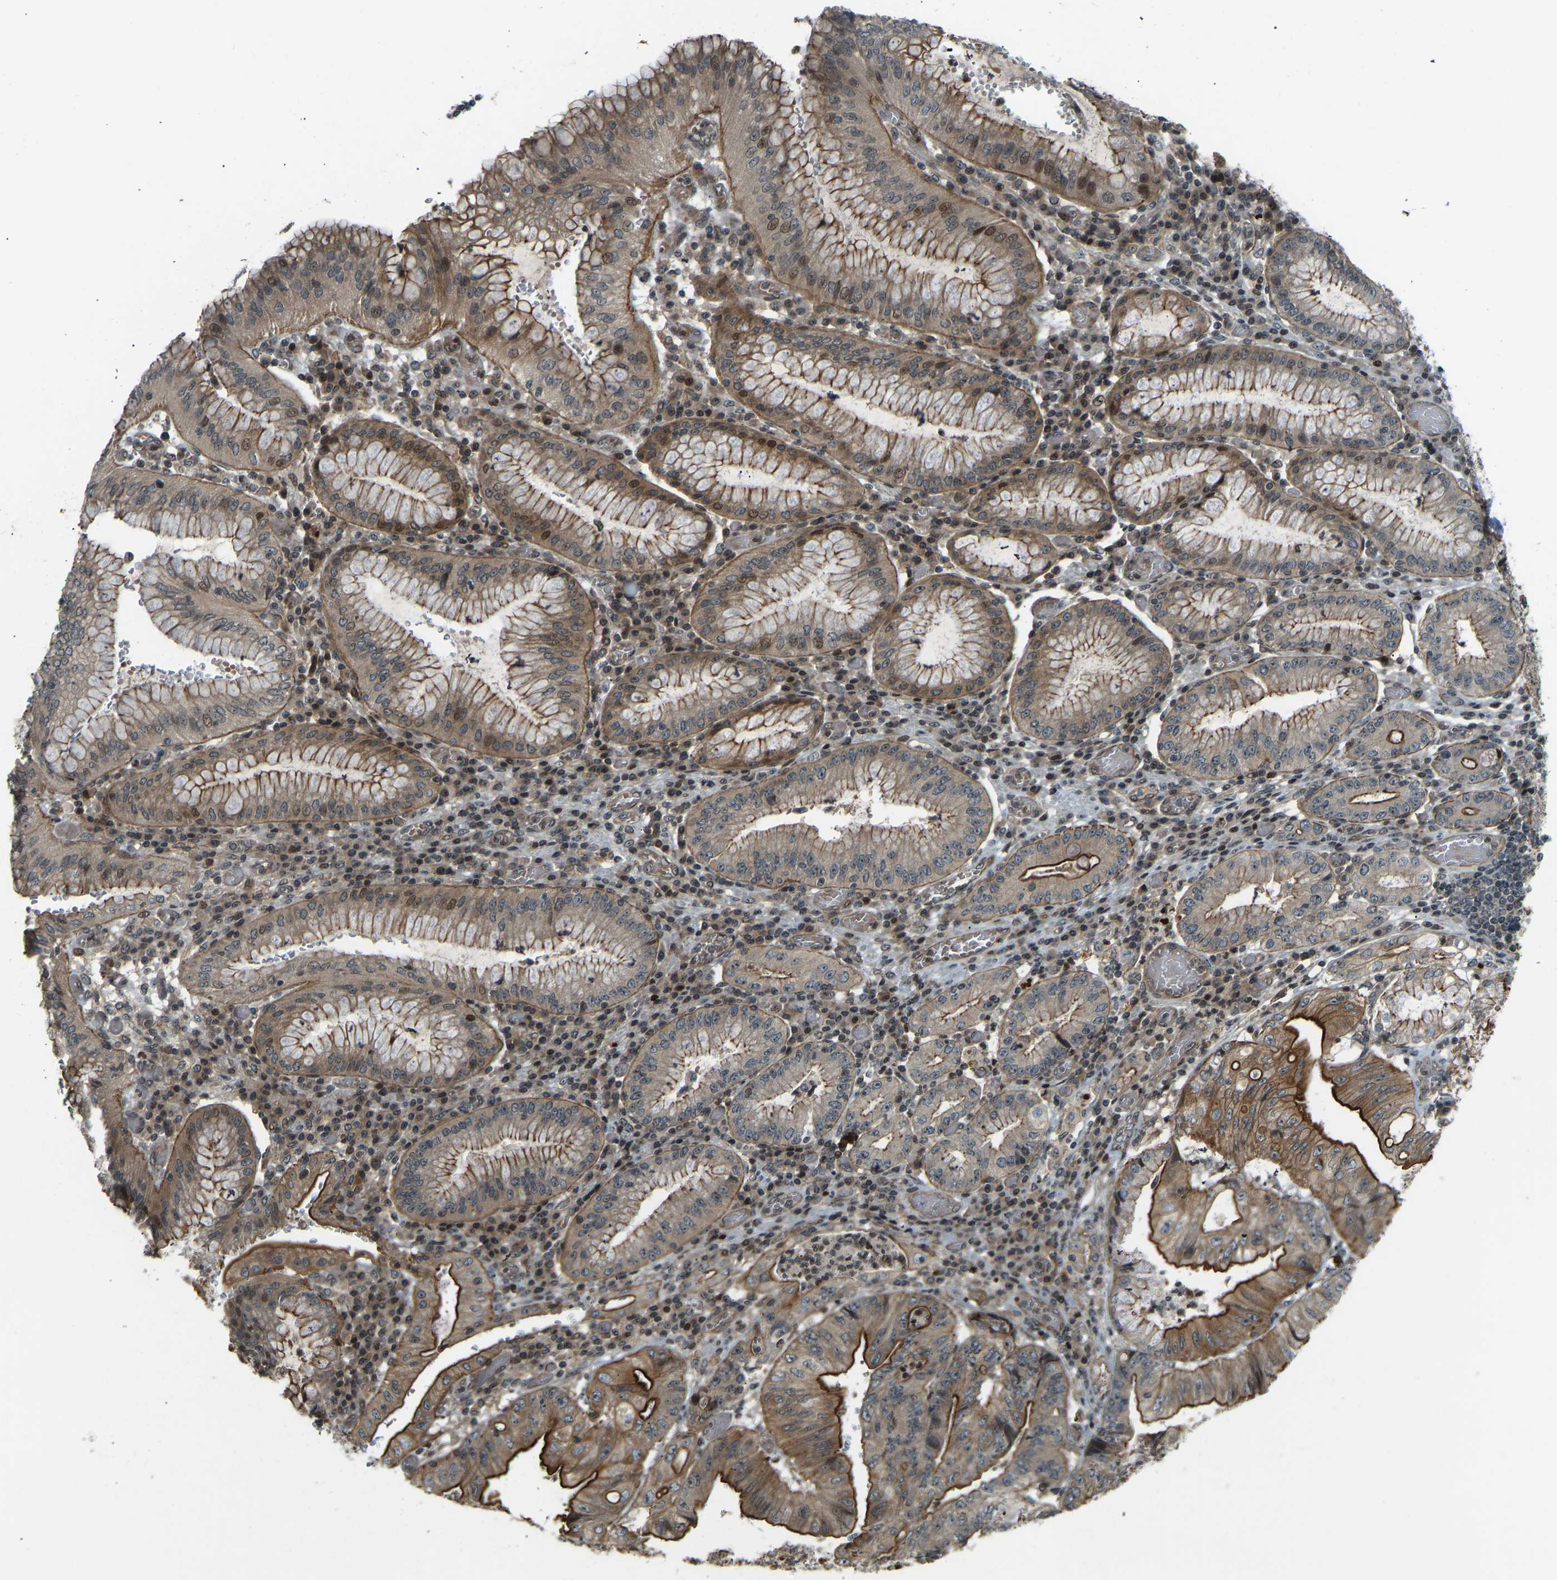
{"staining": {"intensity": "strong", "quantity": ">75%", "location": "cytoplasmic/membranous,nuclear"}, "tissue": "stomach cancer", "cell_type": "Tumor cells", "image_type": "cancer", "snomed": [{"axis": "morphology", "description": "Adenocarcinoma, NOS"}, {"axis": "topography", "description": "Stomach"}], "caption": "This is an image of IHC staining of stomach cancer (adenocarcinoma), which shows strong staining in the cytoplasmic/membranous and nuclear of tumor cells.", "gene": "SVOPL", "patient": {"sex": "female", "age": 73}}